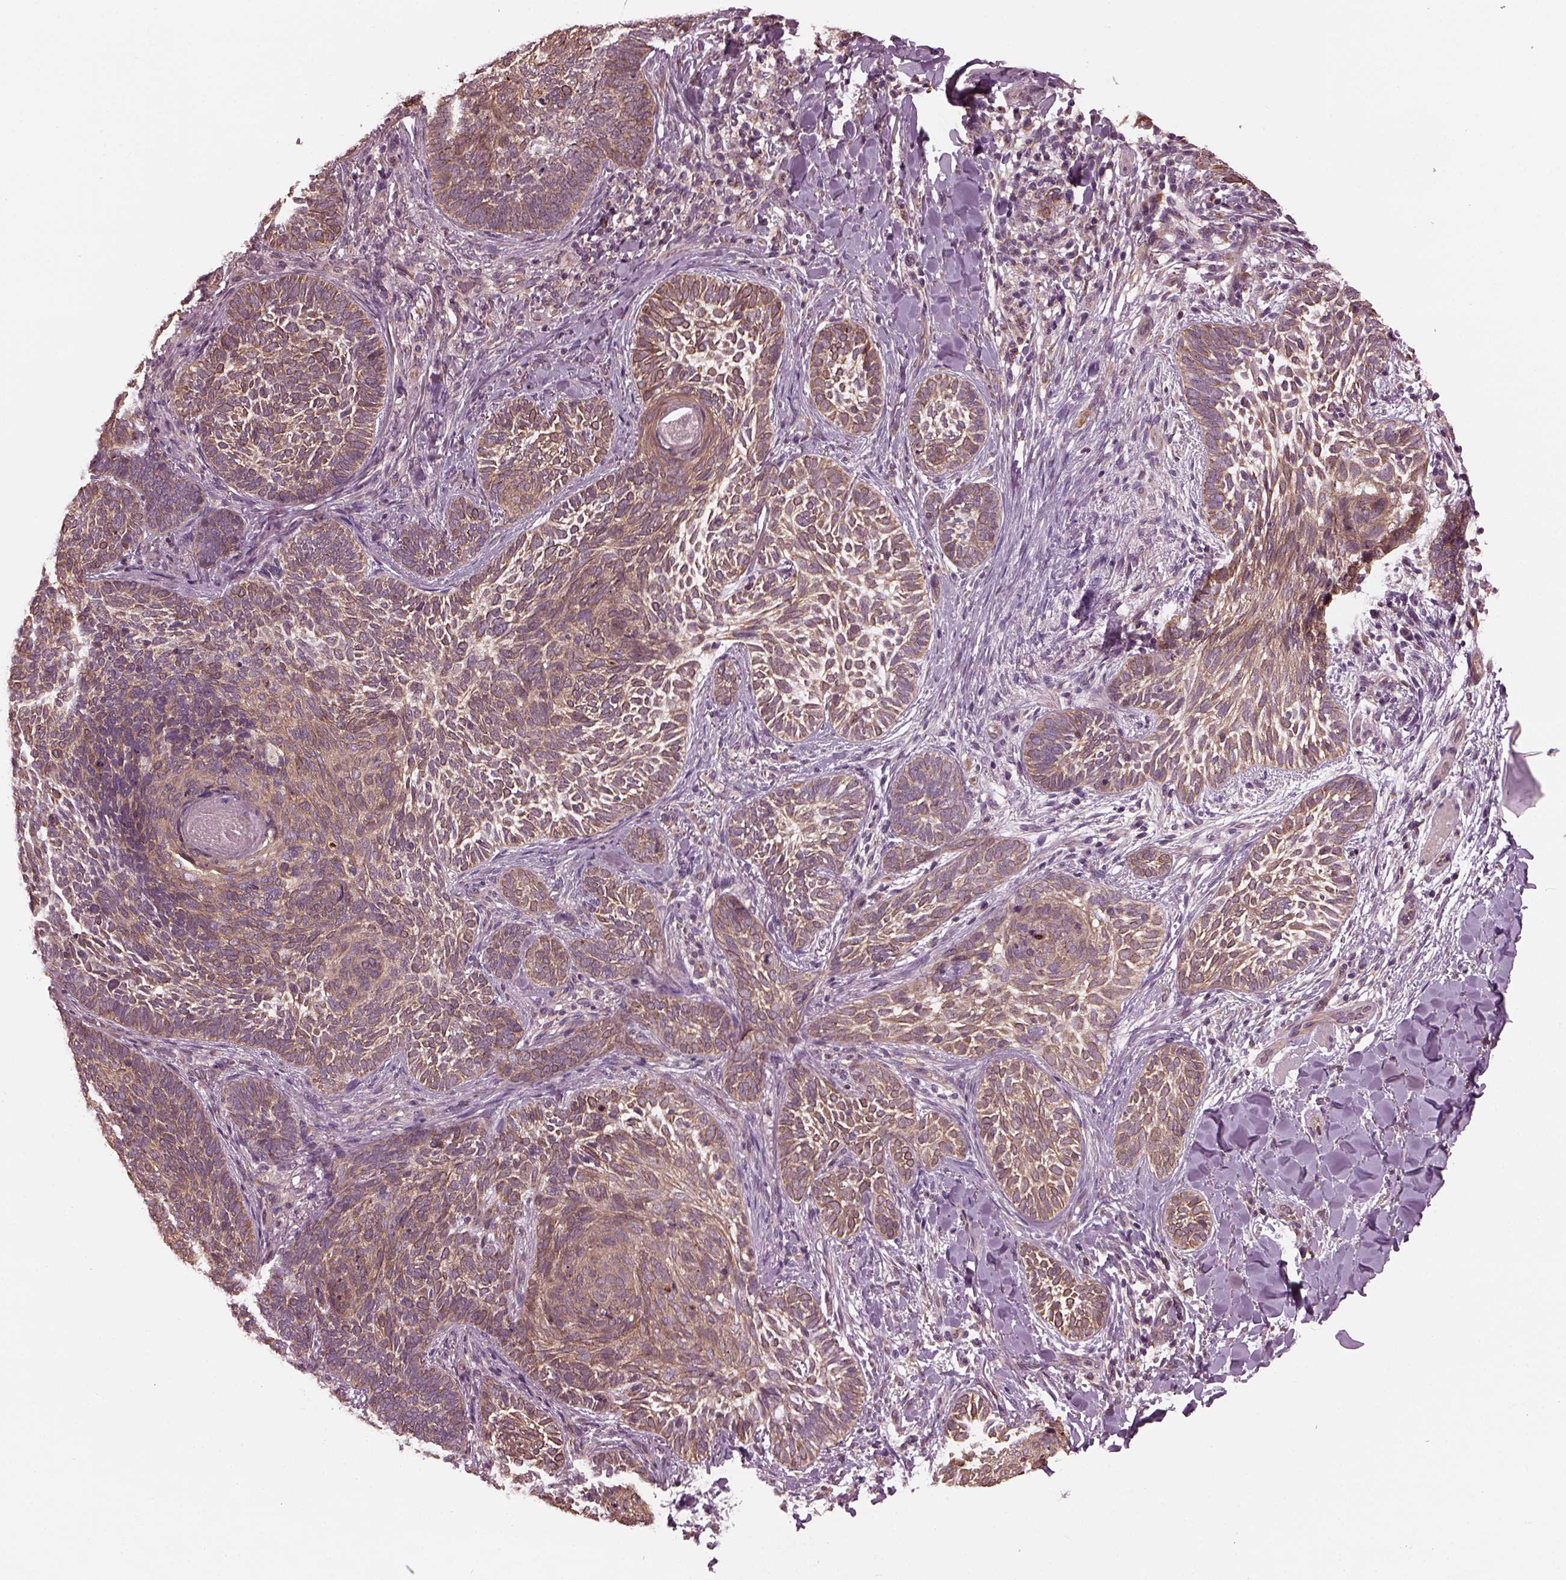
{"staining": {"intensity": "moderate", "quantity": "25%-75%", "location": "cytoplasmic/membranous"}, "tissue": "skin cancer", "cell_type": "Tumor cells", "image_type": "cancer", "snomed": [{"axis": "morphology", "description": "Normal tissue, NOS"}, {"axis": "morphology", "description": "Basal cell carcinoma"}, {"axis": "topography", "description": "Skin"}], "caption": "A high-resolution micrograph shows IHC staining of skin cancer (basal cell carcinoma), which demonstrates moderate cytoplasmic/membranous staining in about 25%-75% of tumor cells.", "gene": "RUFY3", "patient": {"sex": "male", "age": 46}}